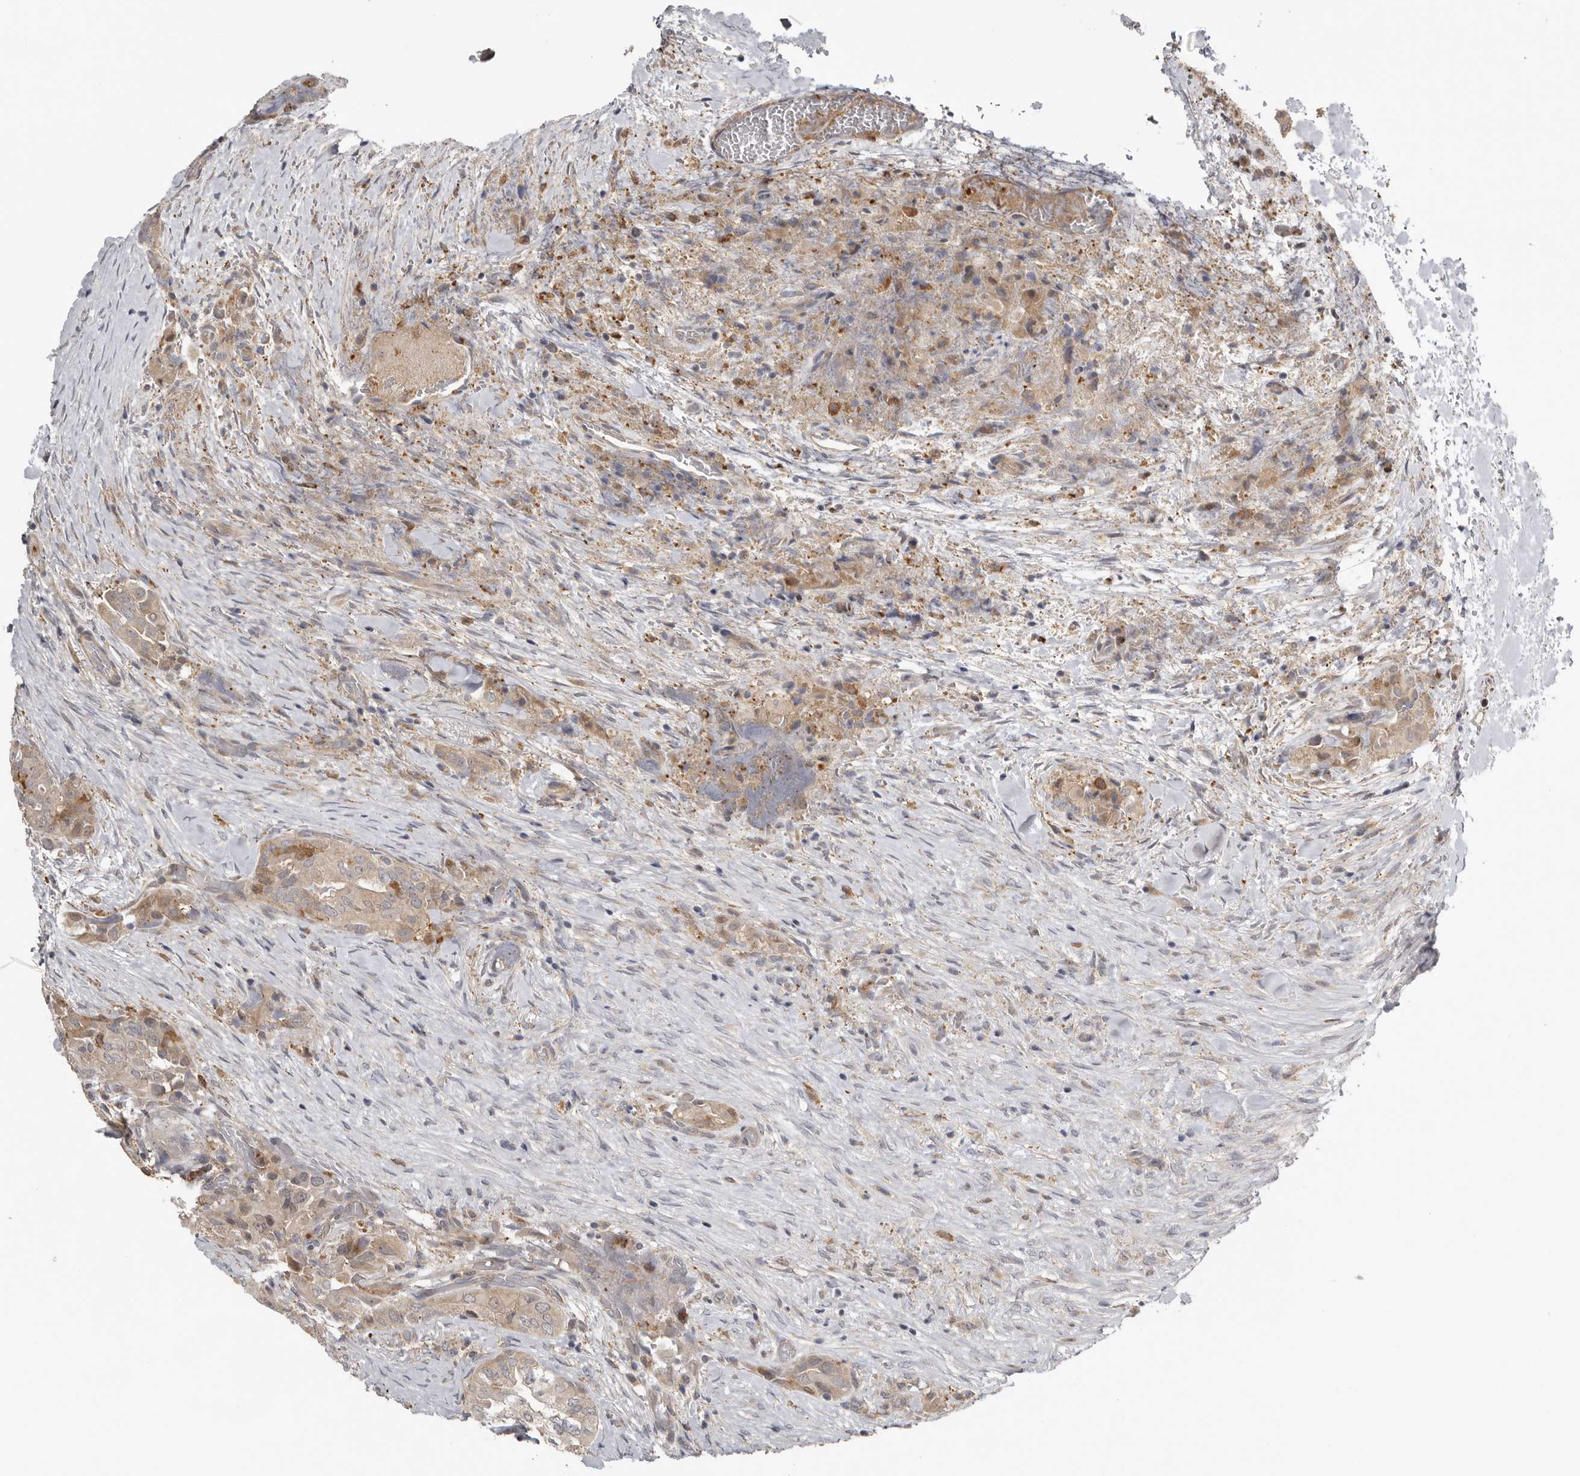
{"staining": {"intensity": "weak", "quantity": "25%-75%", "location": "cytoplasmic/membranous"}, "tissue": "thyroid cancer", "cell_type": "Tumor cells", "image_type": "cancer", "snomed": [{"axis": "morphology", "description": "Papillary adenocarcinoma, NOS"}, {"axis": "topography", "description": "Thyroid gland"}], "caption": "DAB immunohistochemical staining of human thyroid cancer (papillary adenocarcinoma) exhibits weak cytoplasmic/membranous protein staining in approximately 25%-75% of tumor cells.", "gene": "MSRB2", "patient": {"sex": "female", "age": 59}}